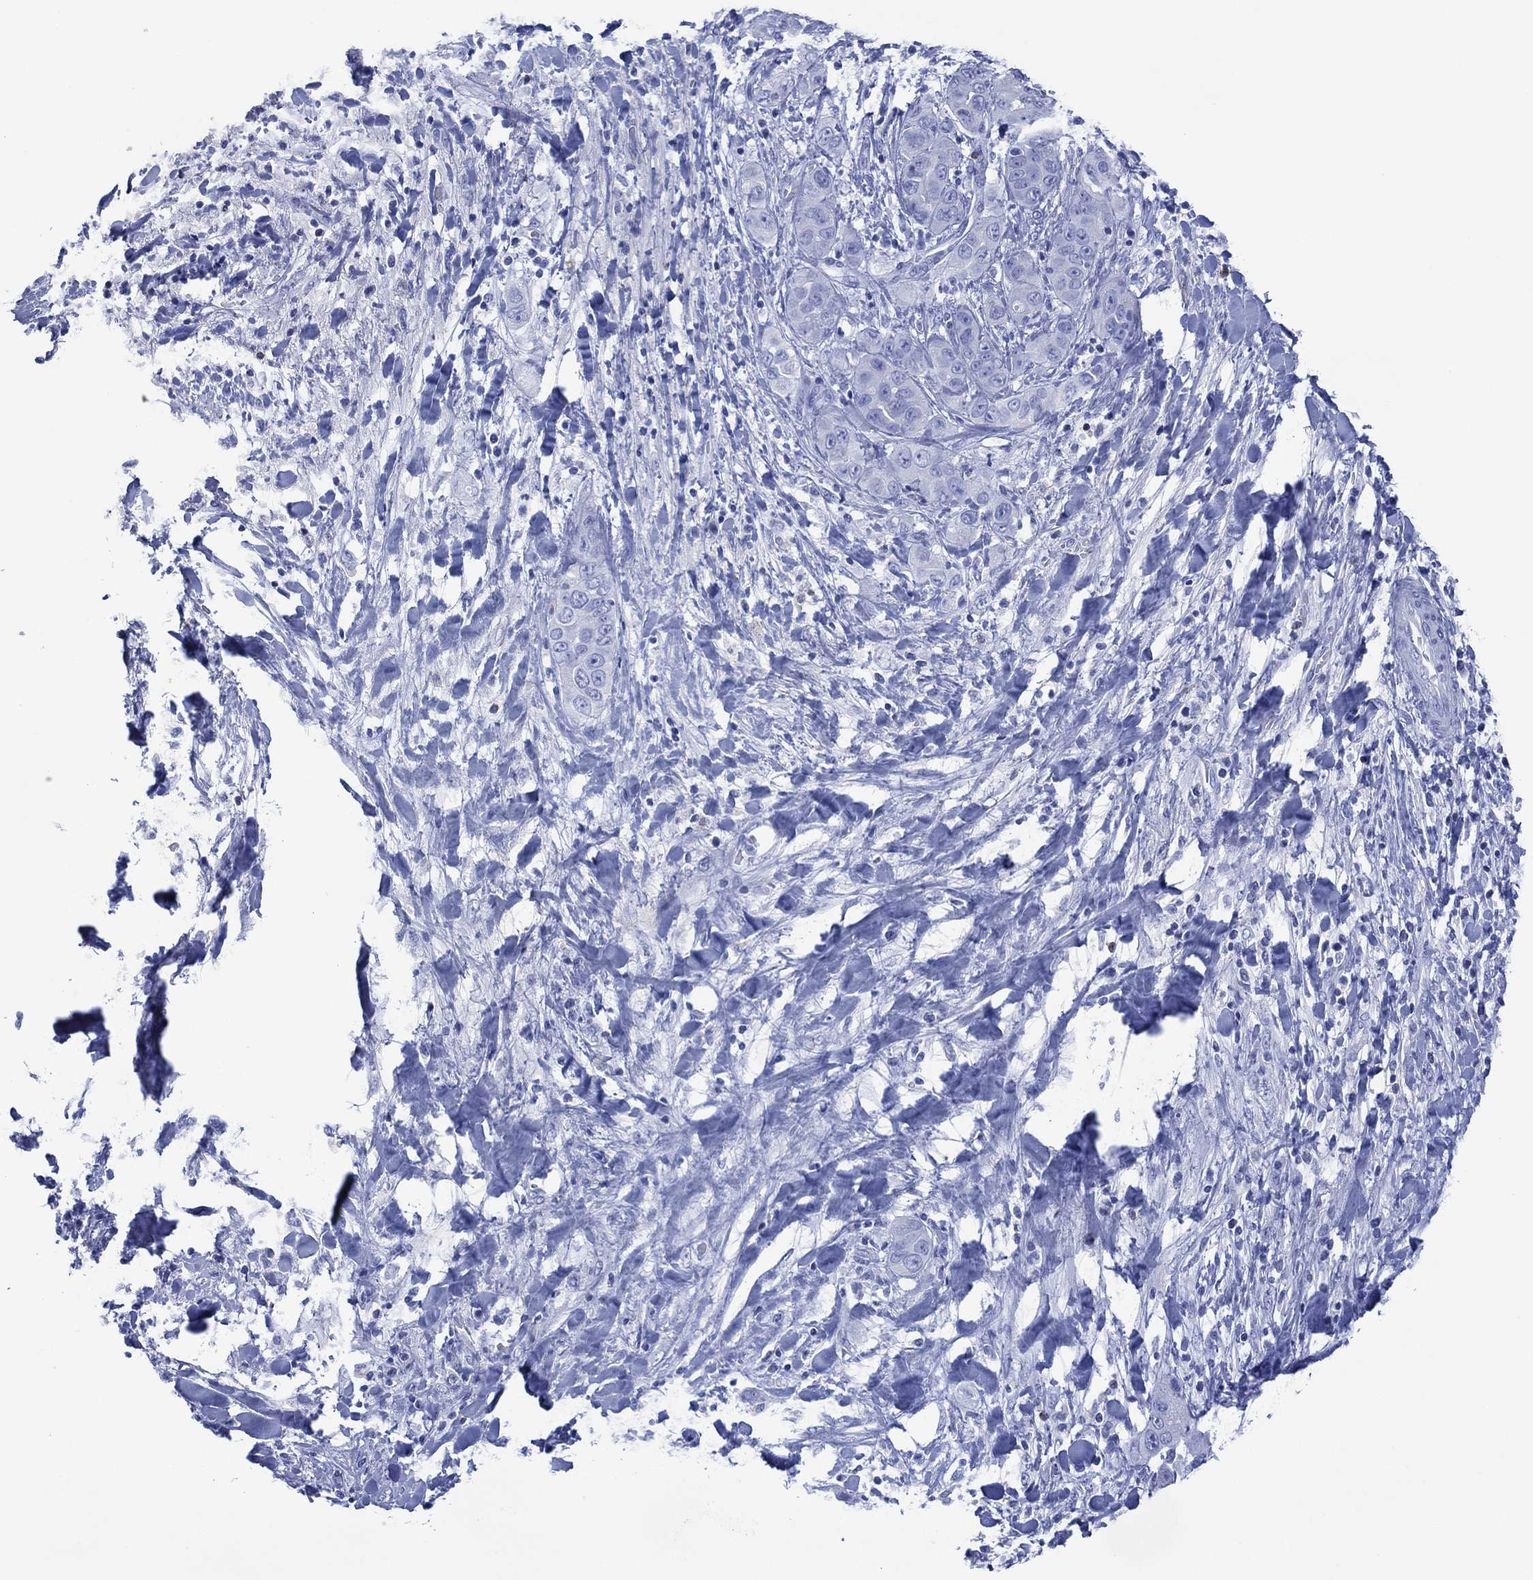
{"staining": {"intensity": "negative", "quantity": "none", "location": "none"}, "tissue": "liver cancer", "cell_type": "Tumor cells", "image_type": "cancer", "snomed": [{"axis": "morphology", "description": "Cholangiocarcinoma"}, {"axis": "topography", "description": "Liver"}], "caption": "IHC of liver cancer demonstrates no positivity in tumor cells.", "gene": "DPP4", "patient": {"sex": "female", "age": 52}}